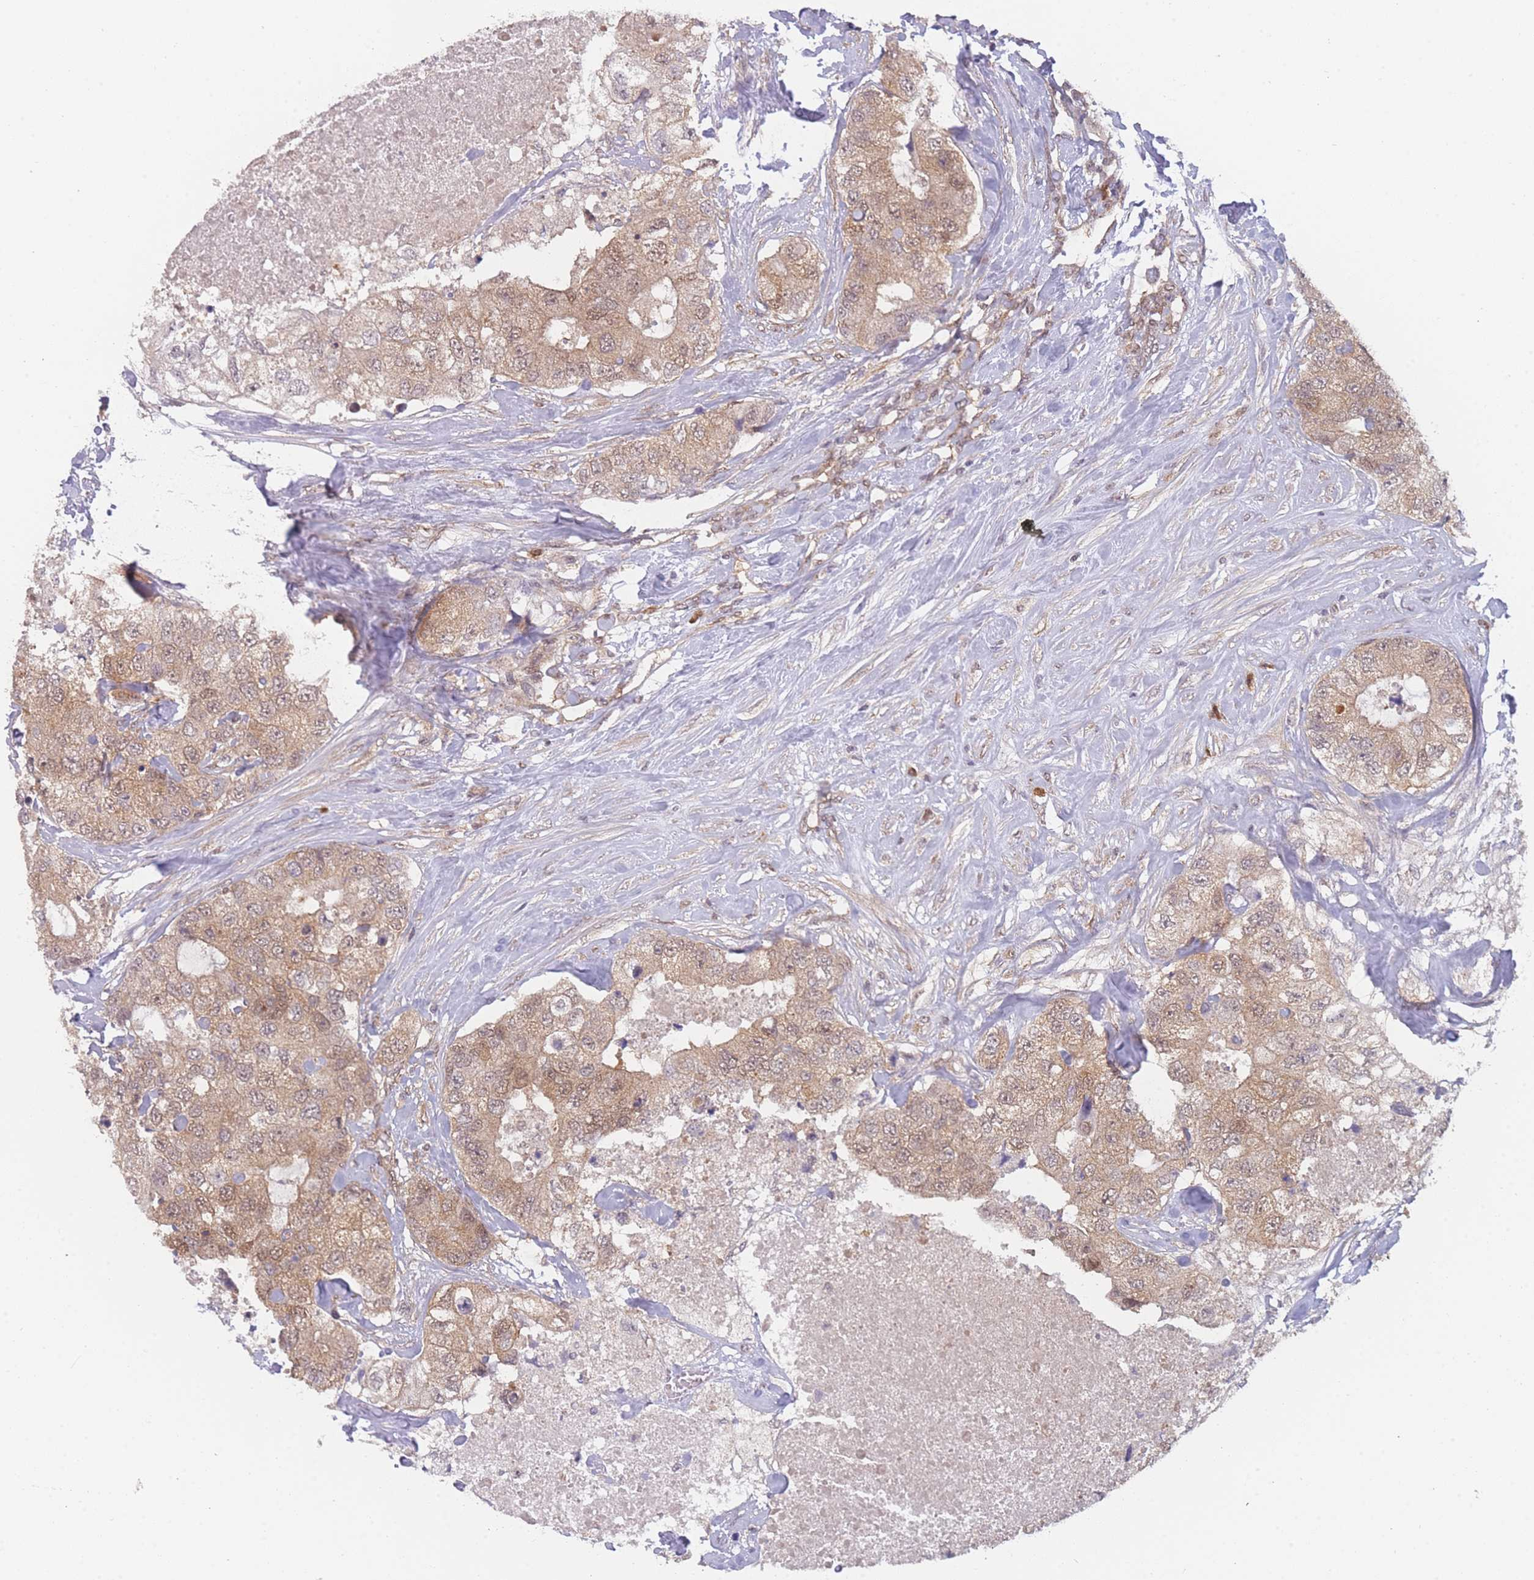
{"staining": {"intensity": "weak", "quantity": ">75%", "location": "cytoplasmic/membranous"}, "tissue": "breast cancer", "cell_type": "Tumor cells", "image_type": "cancer", "snomed": [{"axis": "morphology", "description": "Duct carcinoma"}, {"axis": "topography", "description": "Breast"}], "caption": "Human breast invasive ductal carcinoma stained with a protein marker displays weak staining in tumor cells.", "gene": "MRI1", "patient": {"sex": "female", "age": 62}}